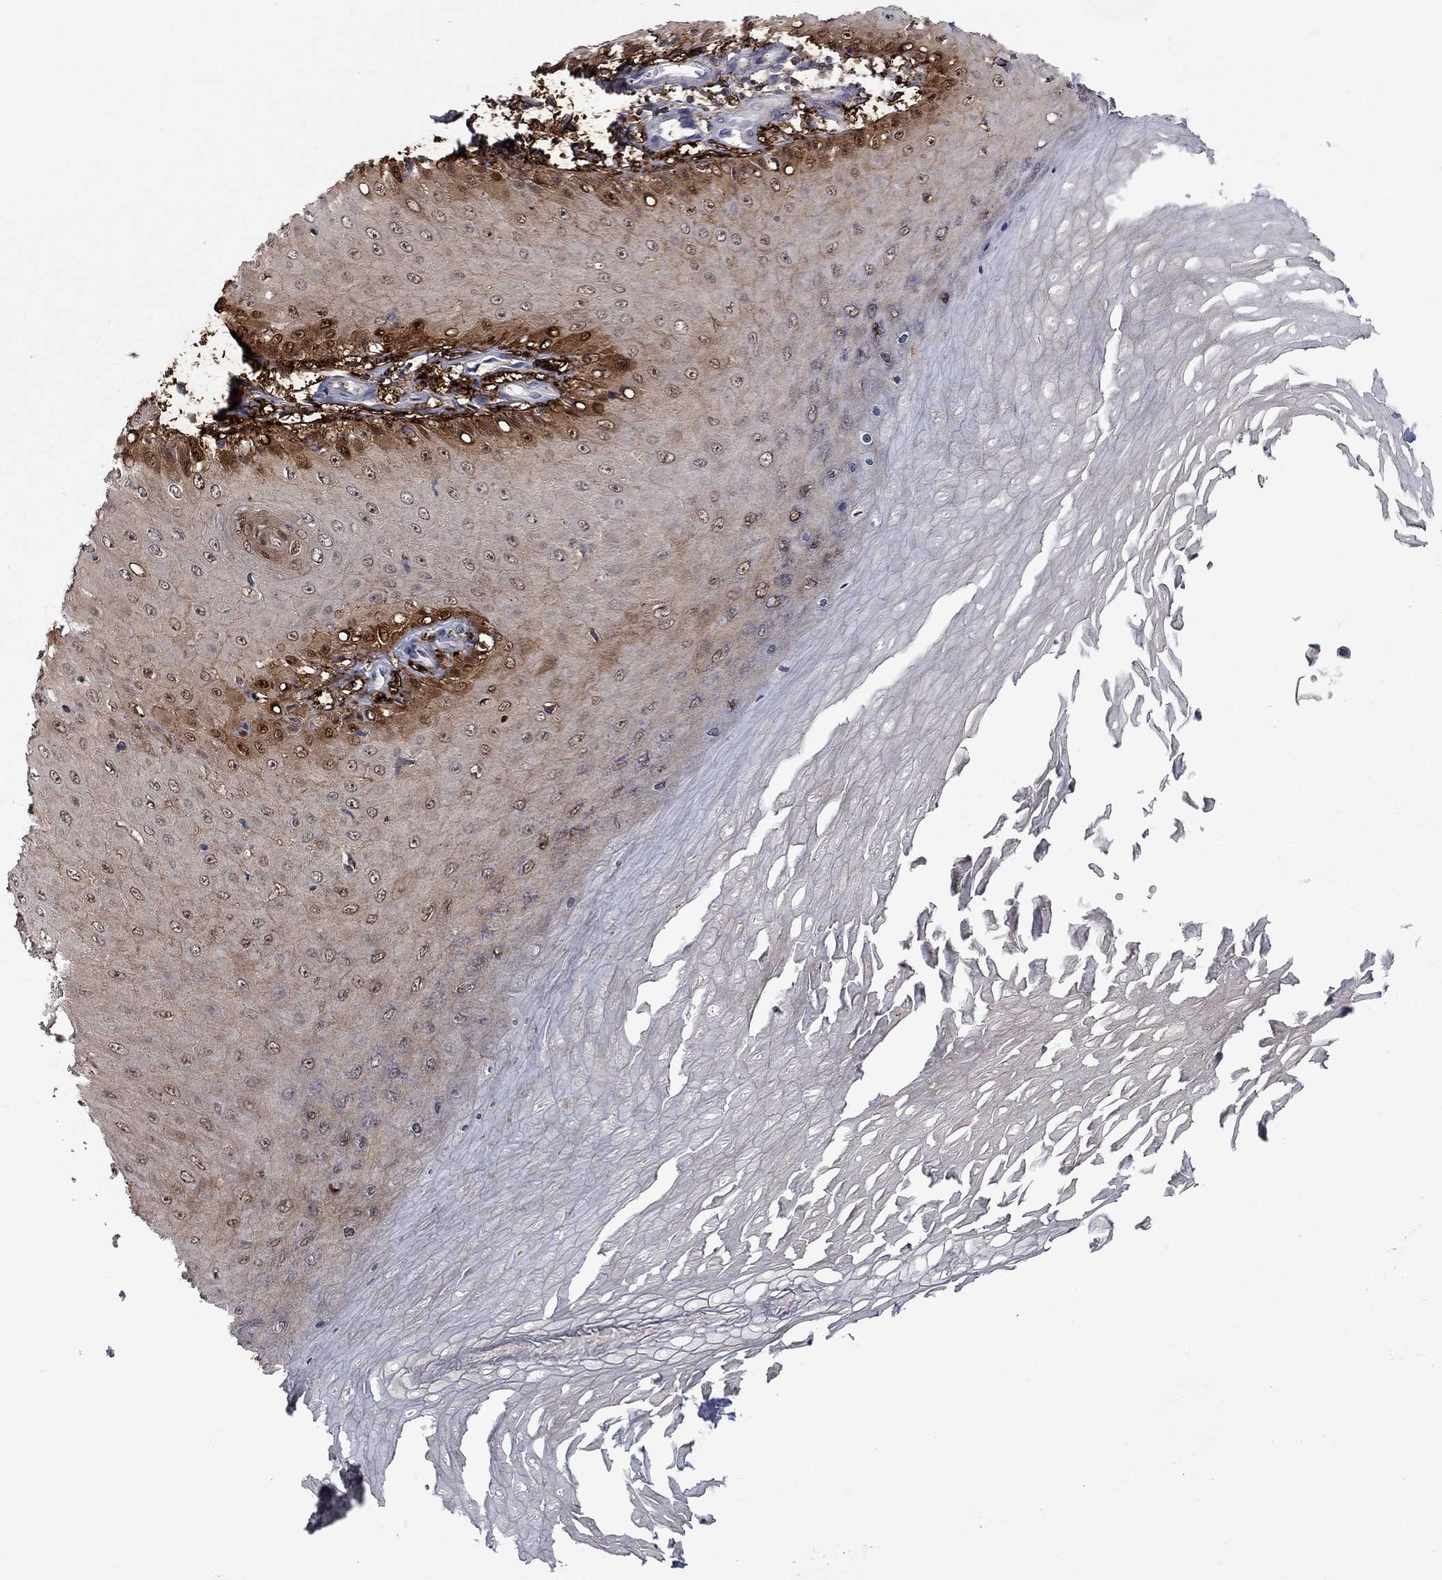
{"staining": {"intensity": "moderate", "quantity": "25%-75%", "location": "cytoplasmic/membranous"}, "tissue": "skin cancer", "cell_type": "Tumor cells", "image_type": "cancer", "snomed": [{"axis": "morphology", "description": "Inflammation, NOS"}, {"axis": "morphology", "description": "Squamous cell carcinoma, NOS"}, {"axis": "topography", "description": "Skin"}], "caption": "Protein staining exhibits moderate cytoplasmic/membranous expression in approximately 25%-75% of tumor cells in skin cancer (squamous cell carcinoma). The staining was performed using DAB (3,3'-diaminobenzidine) to visualize the protein expression in brown, while the nuclei were stained in blue with hematoxylin (Magnification: 20x).", "gene": "CBR1", "patient": {"sex": "male", "age": 70}}